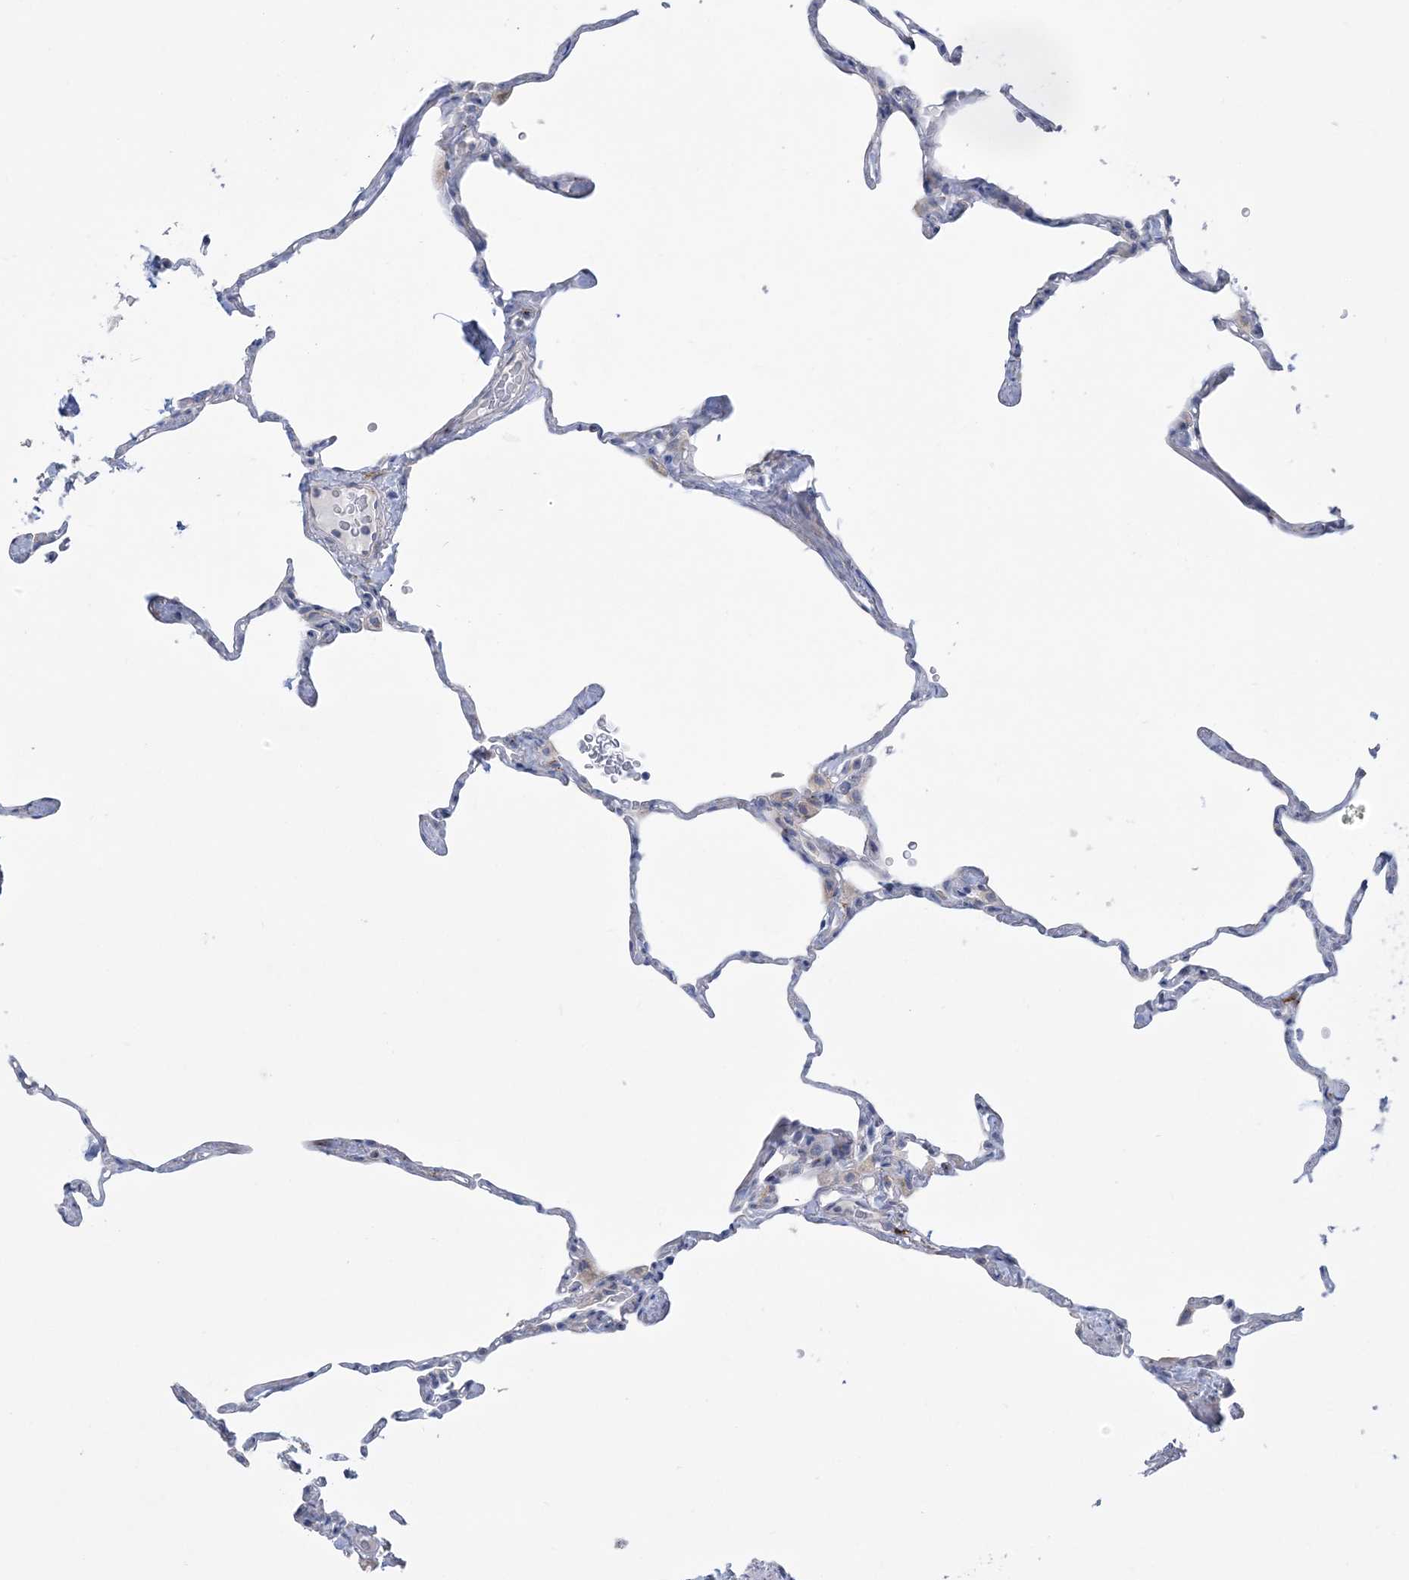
{"staining": {"intensity": "negative", "quantity": "none", "location": "none"}, "tissue": "lung", "cell_type": "Alveolar cells", "image_type": "normal", "snomed": [{"axis": "morphology", "description": "Normal tissue, NOS"}, {"axis": "topography", "description": "Lung"}], "caption": "Alveolar cells are negative for brown protein staining in benign lung. The staining was performed using DAB to visualize the protein expression in brown, while the nuclei were stained in blue with hematoxylin (Magnification: 20x).", "gene": "RAB11FIP5", "patient": {"sex": "male", "age": 65}}